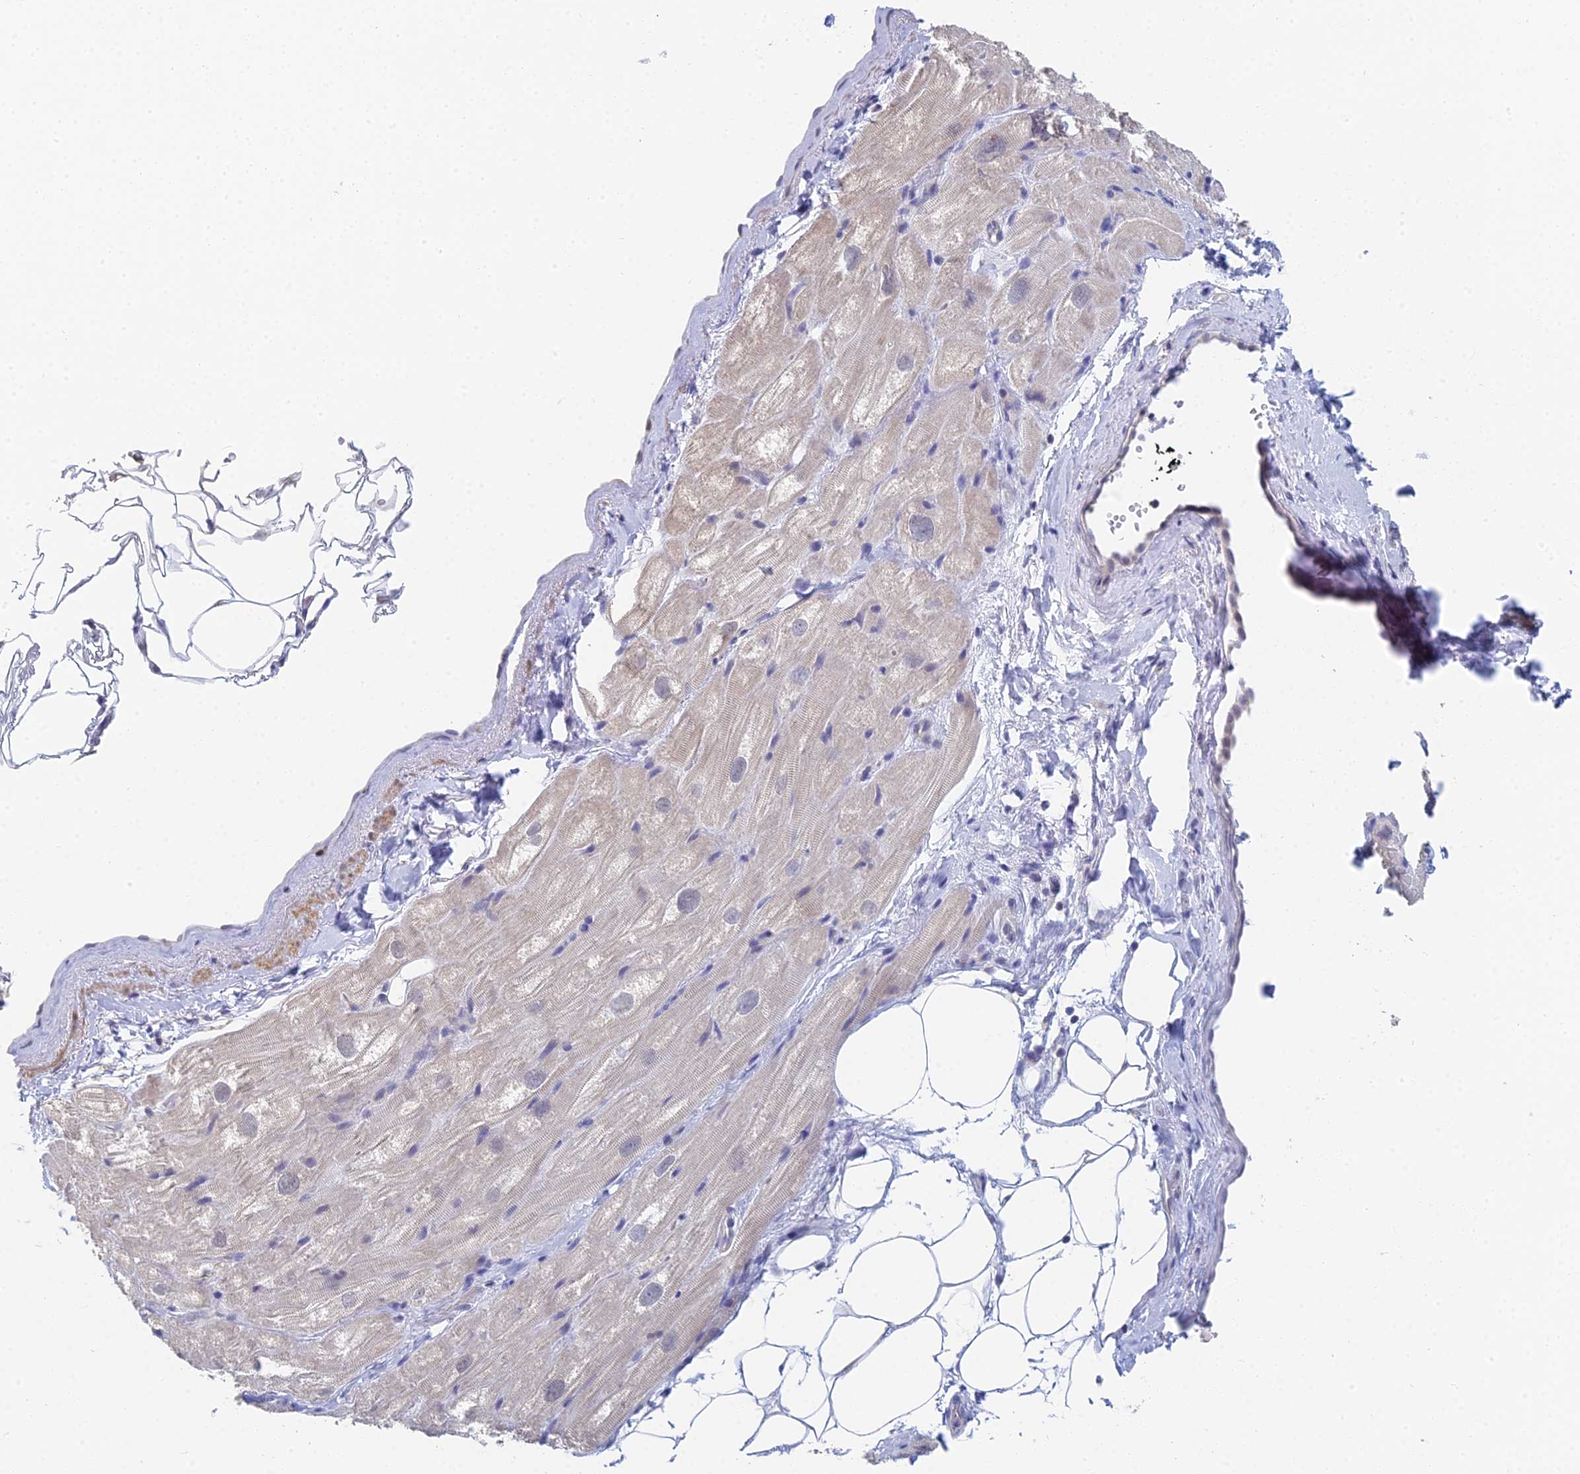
{"staining": {"intensity": "negative", "quantity": "none", "location": "none"}, "tissue": "heart muscle", "cell_type": "Cardiomyocytes", "image_type": "normal", "snomed": [{"axis": "morphology", "description": "Normal tissue, NOS"}, {"axis": "topography", "description": "Heart"}], "caption": "The histopathology image displays no staining of cardiomyocytes in unremarkable heart muscle. (DAB immunohistochemistry with hematoxylin counter stain).", "gene": "MCM2", "patient": {"sex": "male", "age": 50}}